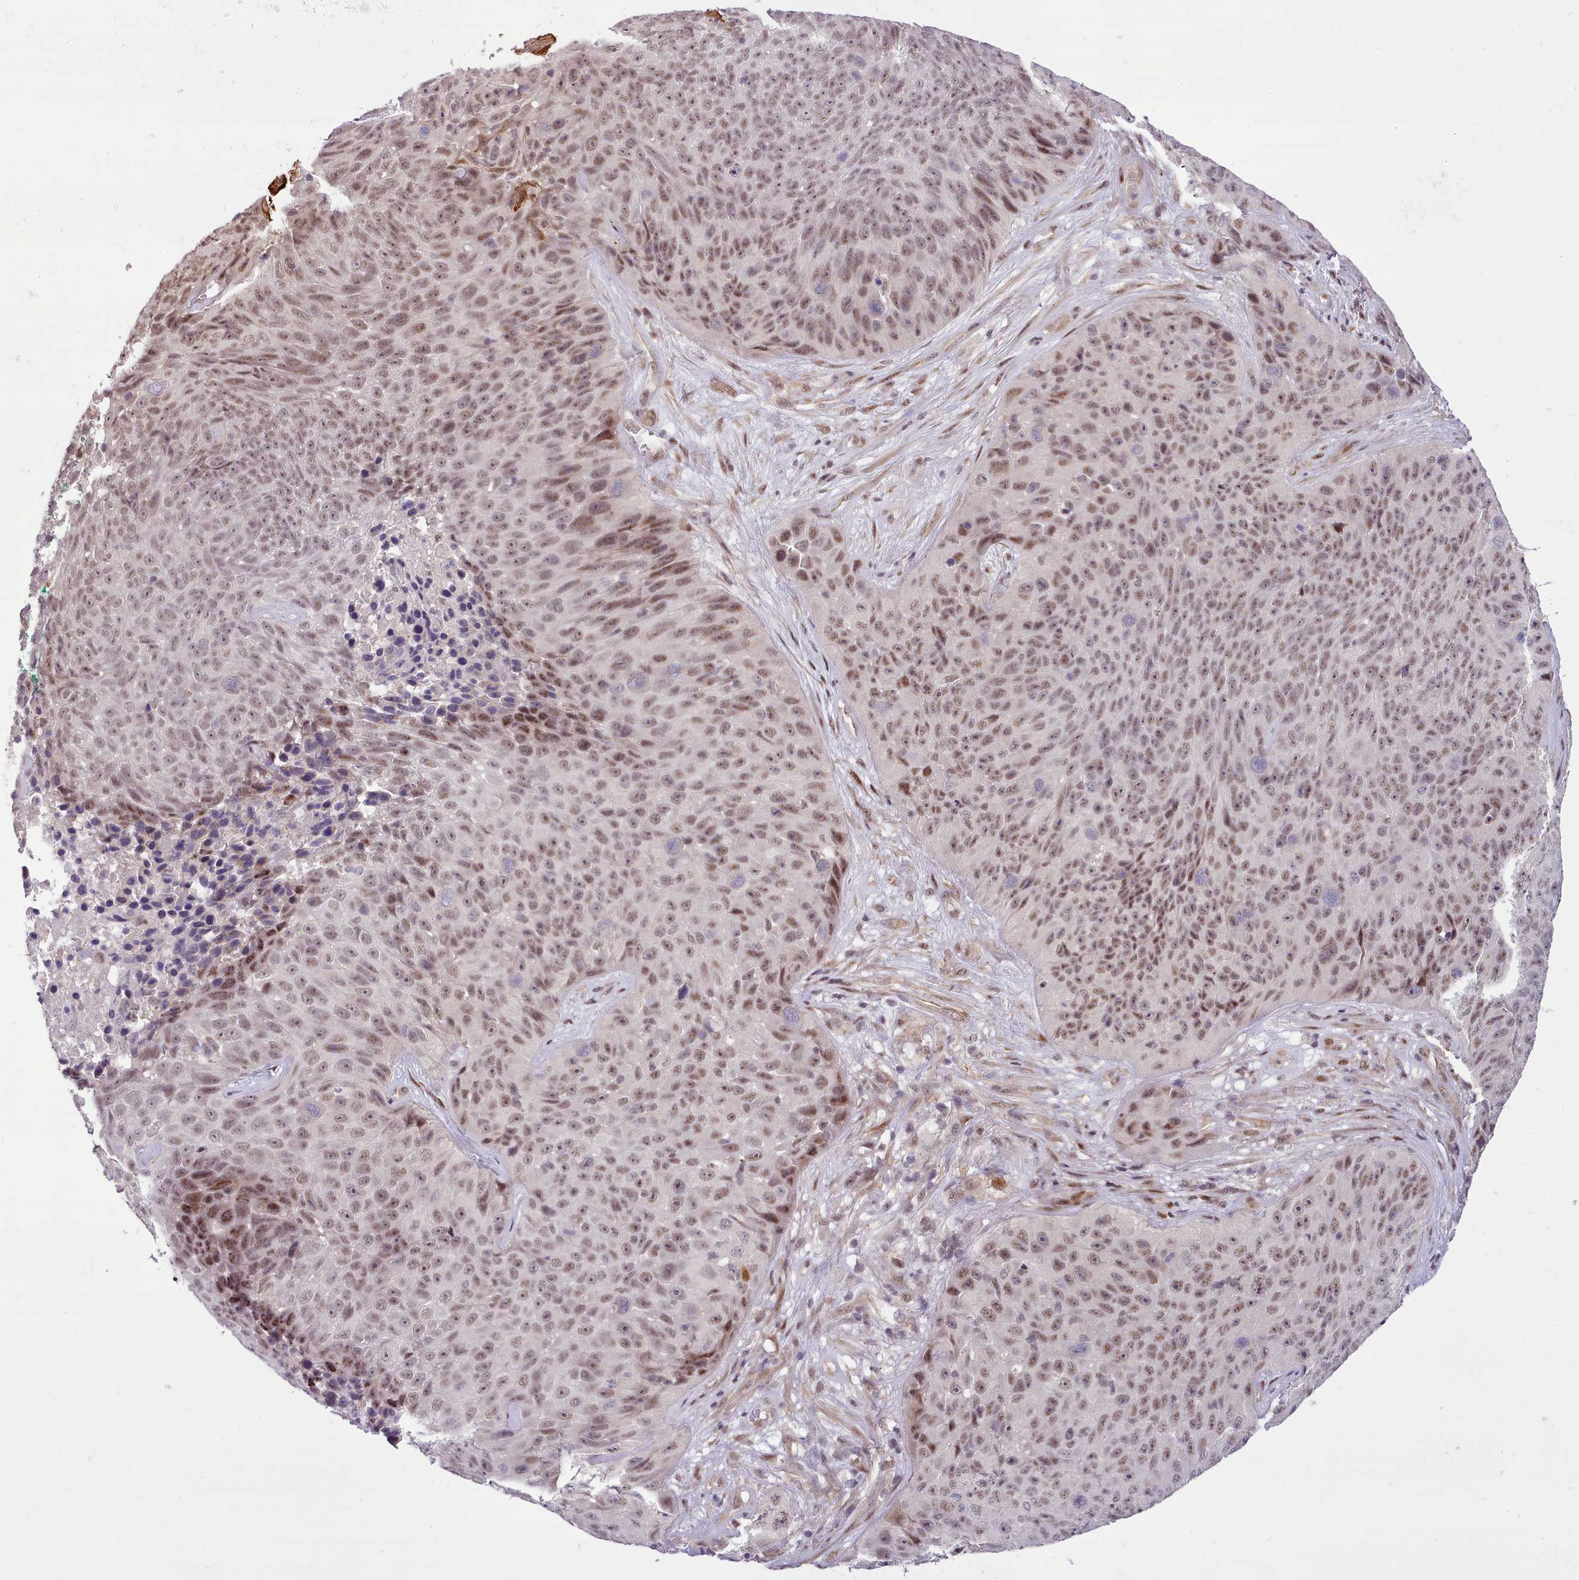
{"staining": {"intensity": "moderate", "quantity": ">75%", "location": "nuclear"}, "tissue": "skin cancer", "cell_type": "Tumor cells", "image_type": "cancer", "snomed": [{"axis": "morphology", "description": "Squamous cell carcinoma, NOS"}, {"axis": "topography", "description": "Skin"}], "caption": "Protein expression analysis of human squamous cell carcinoma (skin) reveals moderate nuclear positivity in approximately >75% of tumor cells.", "gene": "HOXB7", "patient": {"sex": "female", "age": 87}}